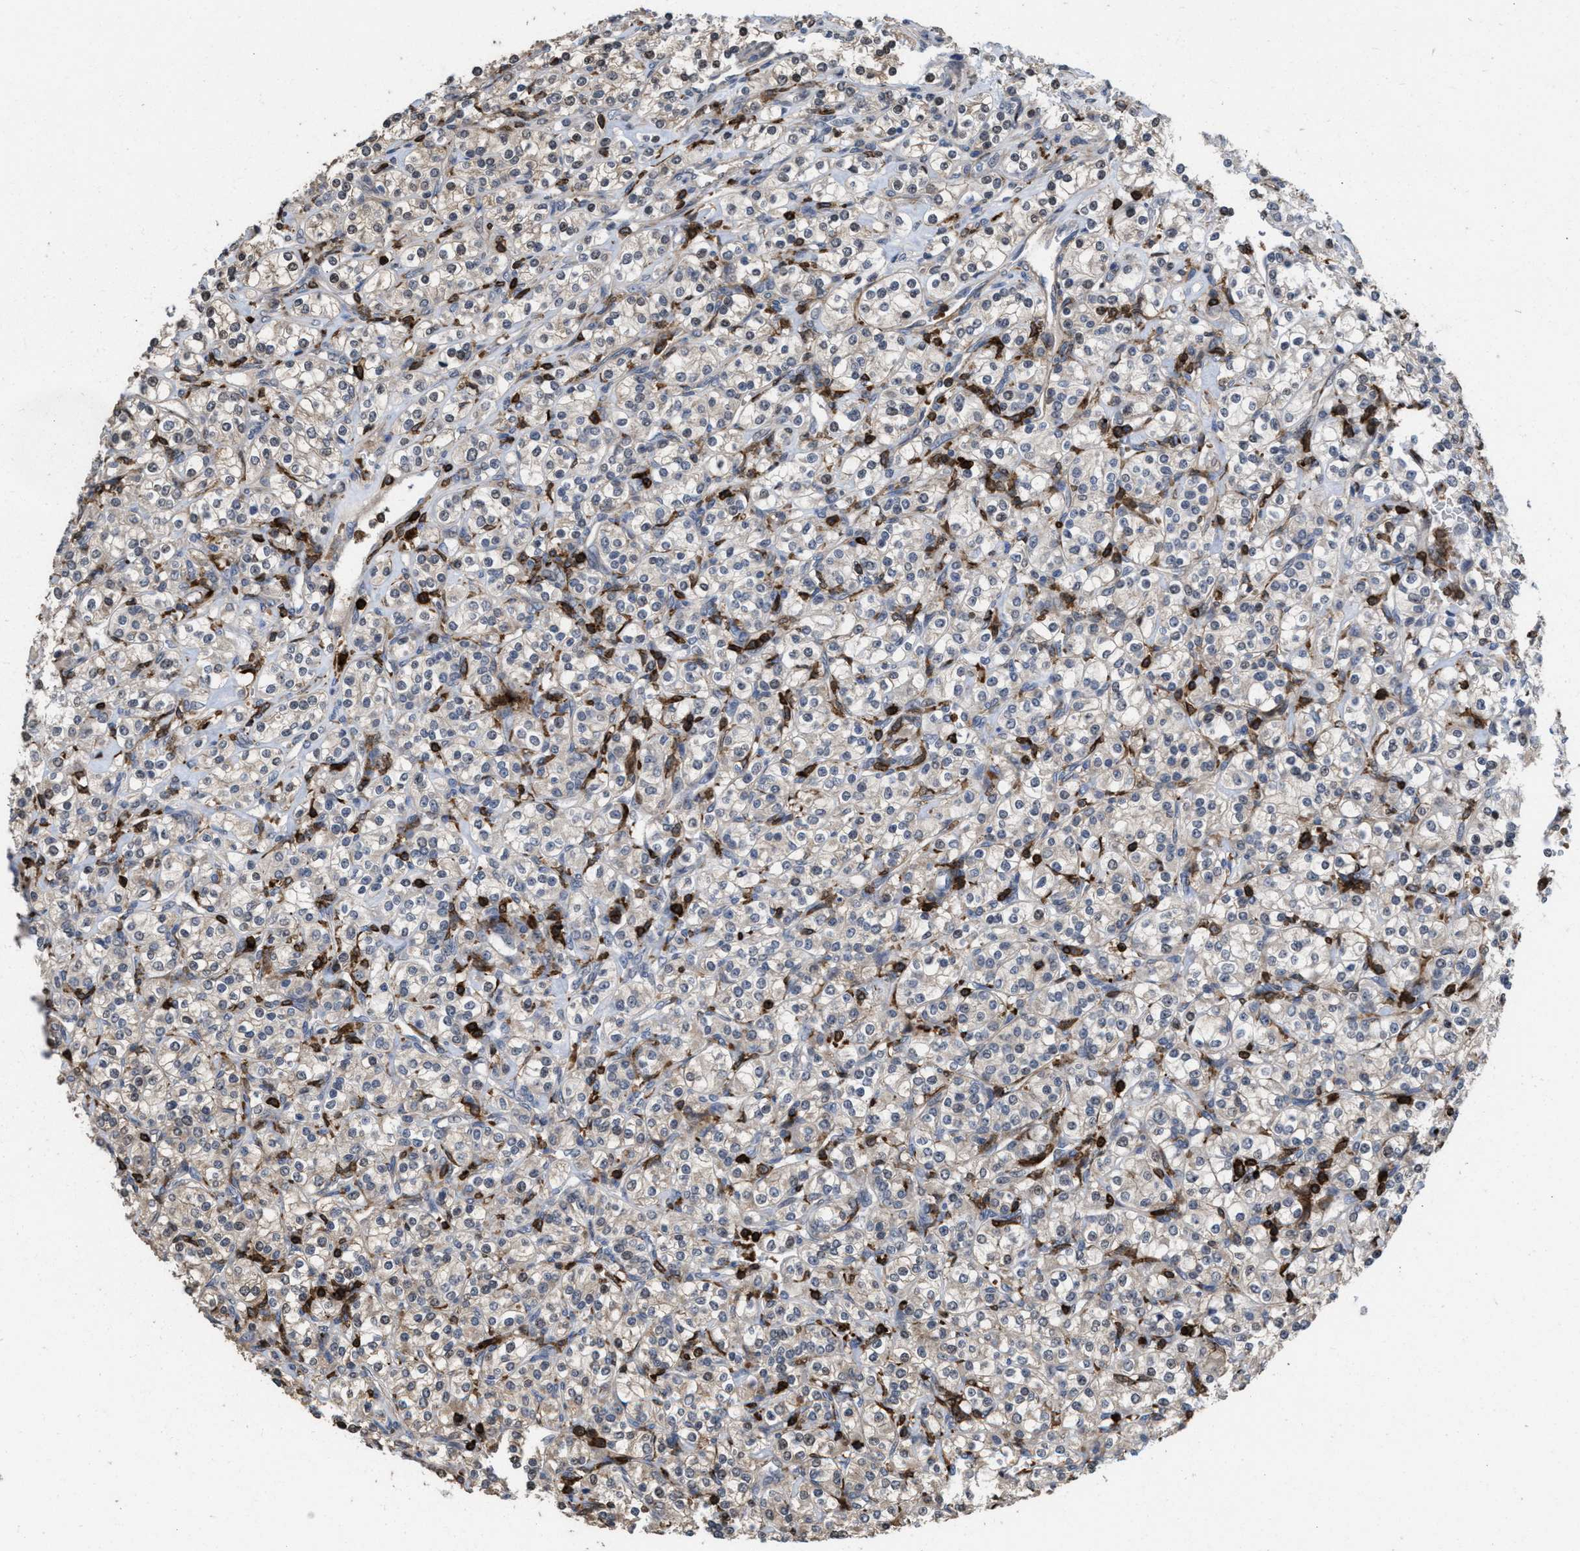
{"staining": {"intensity": "weak", "quantity": "<25%", "location": "cytoplasmic/membranous"}, "tissue": "renal cancer", "cell_type": "Tumor cells", "image_type": "cancer", "snomed": [{"axis": "morphology", "description": "Adenocarcinoma, NOS"}, {"axis": "topography", "description": "Kidney"}], "caption": "Renal adenocarcinoma was stained to show a protein in brown. There is no significant positivity in tumor cells.", "gene": "PTPRE", "patient": {"sex": "male", "age": 77}}